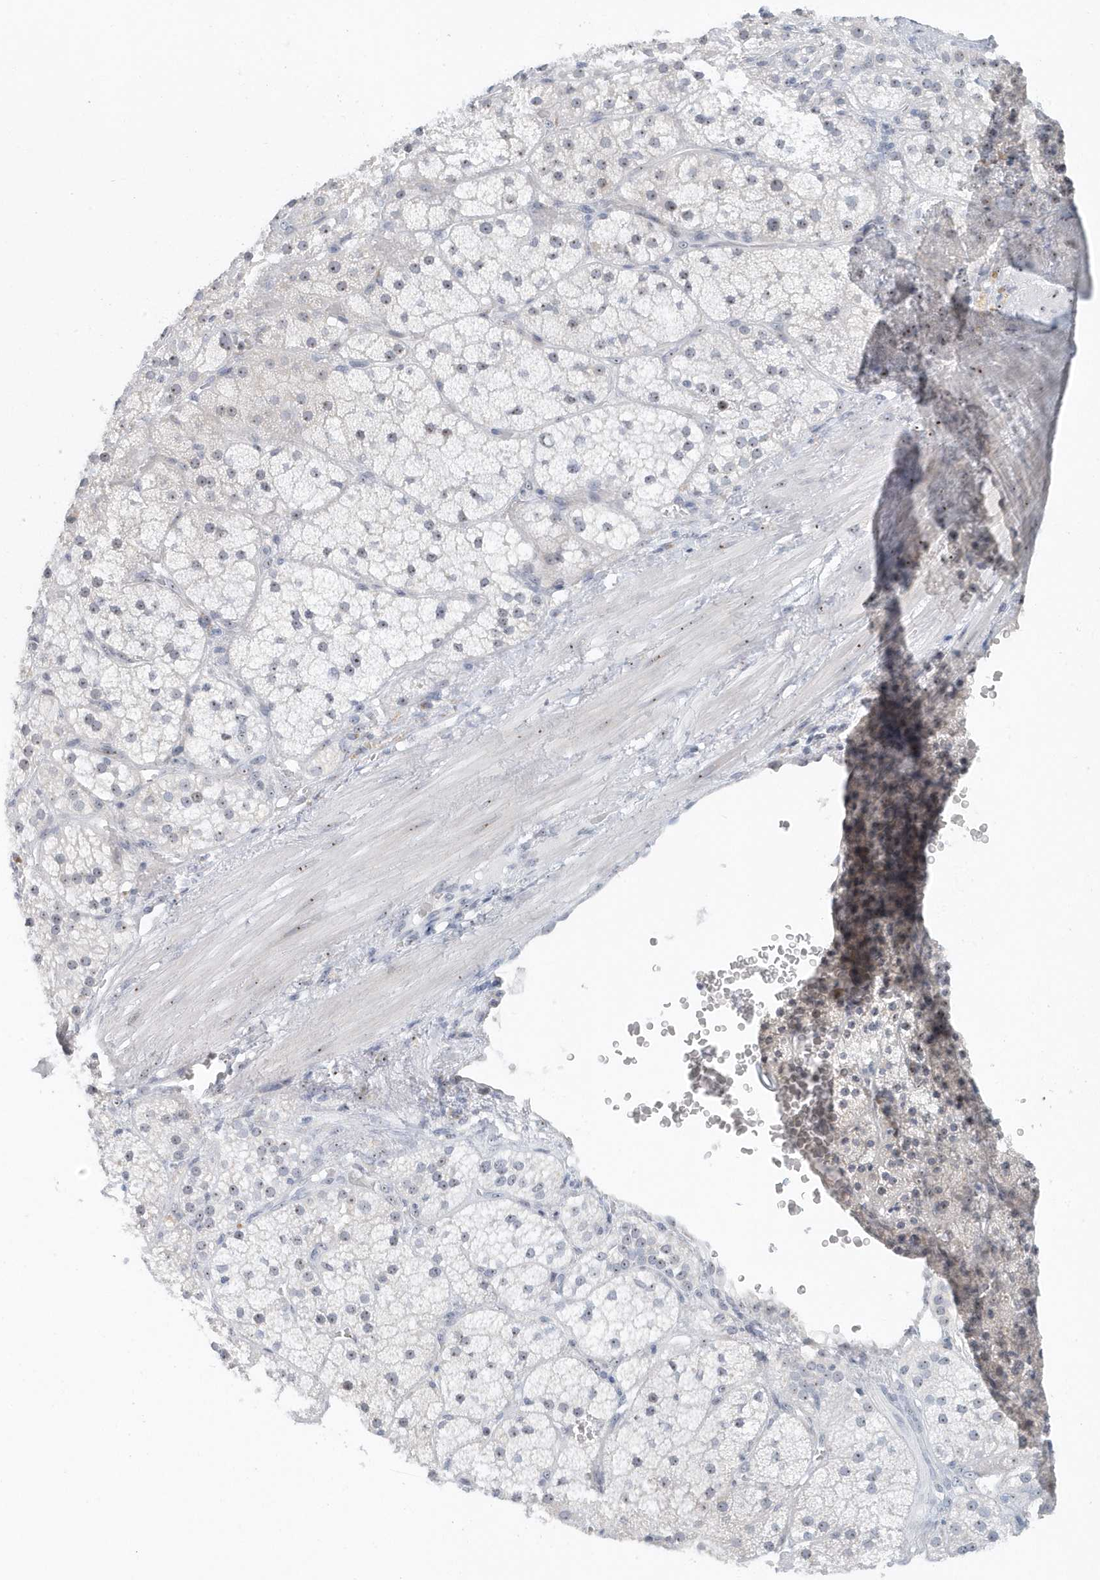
{"staining": {"intensity": "weak", "quantity": "25%-75%", "location": "nuclear"}, "tissue": "adrenal gland", "cell_type": "Glandular cells", "image_type": "normal", "snomed": [{"axis": "morphology", "description": "Normal tissue, NOS"}, {"axis": "topography", "description": "Adrenal gland"}], "caption": "Immunohistochemical staining of benign human adrenal gland reveals weak nuclear protein staining in about 25%-75% of glandular cells. (DAB (3,3'-diaminobenzidine) IHC, brown staining for protein, blue staining for nuclei).", "gene": "RPF2", "patient": {"sex": "male", "age": 57}}